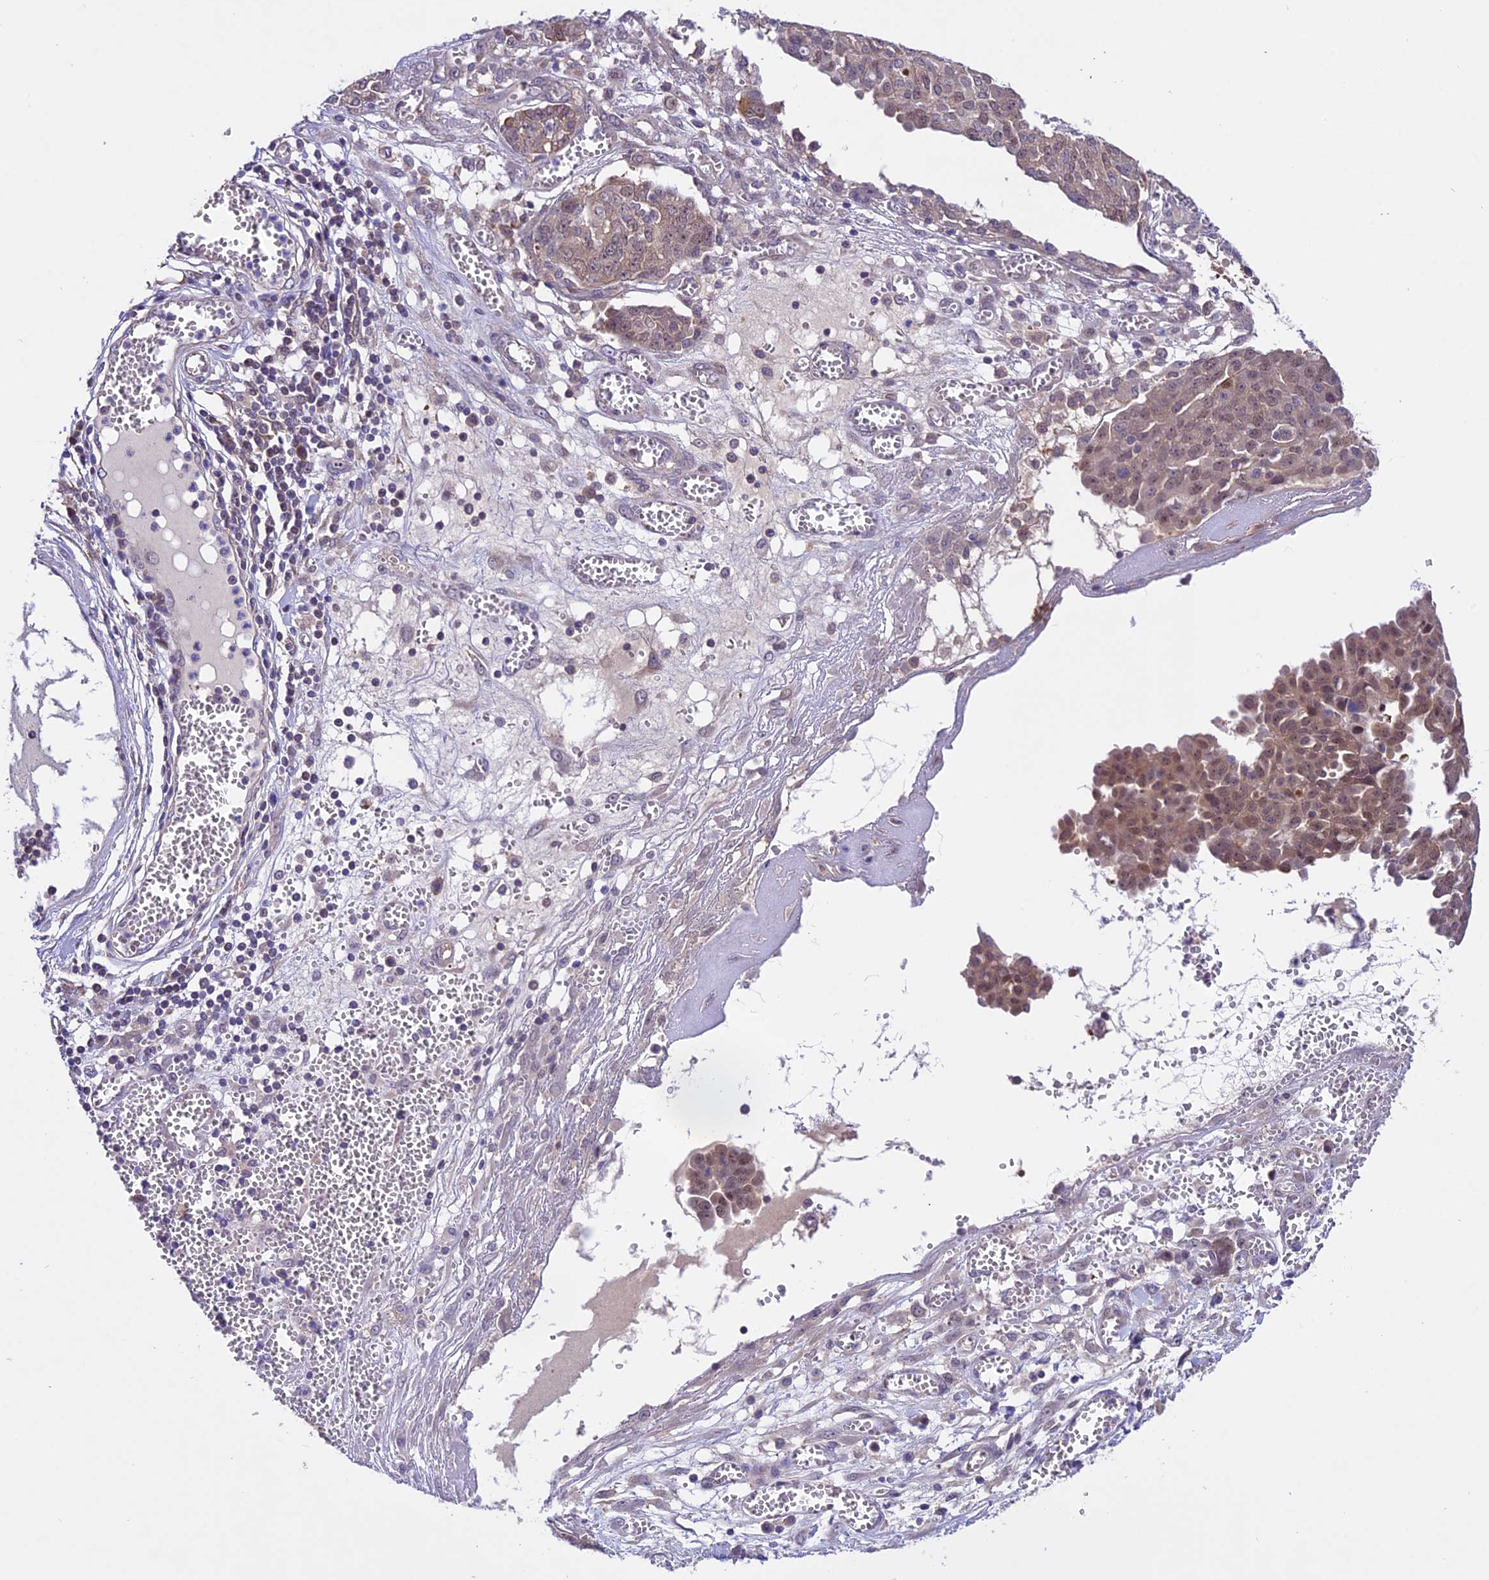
{"staining": {"intensity": "moderate", "quantity": "<25%", "location": "cytoplasmic/membranous,nuclear"}, "tissue": "ovarian cancer", "cell_type": "Tumor cells", "image_type": "cancer", "snomed": [{"axis": "morphology", "description": "Cystadenocarcinoma, serous, NOS"}, {"axis": "topography", "description": "Soft tissue"}, {"axis": "topography", "description": "Ovary"}], "caption": "The histopathology image exhibits a brown stain indicating the presence of a protein in the cytoplasmic/membranous and nuclear of tumor cells in ovarian serous cystadenocarcinoma.", "gene": "XKR7", "patient": {"sex": "female", "age": 57}}